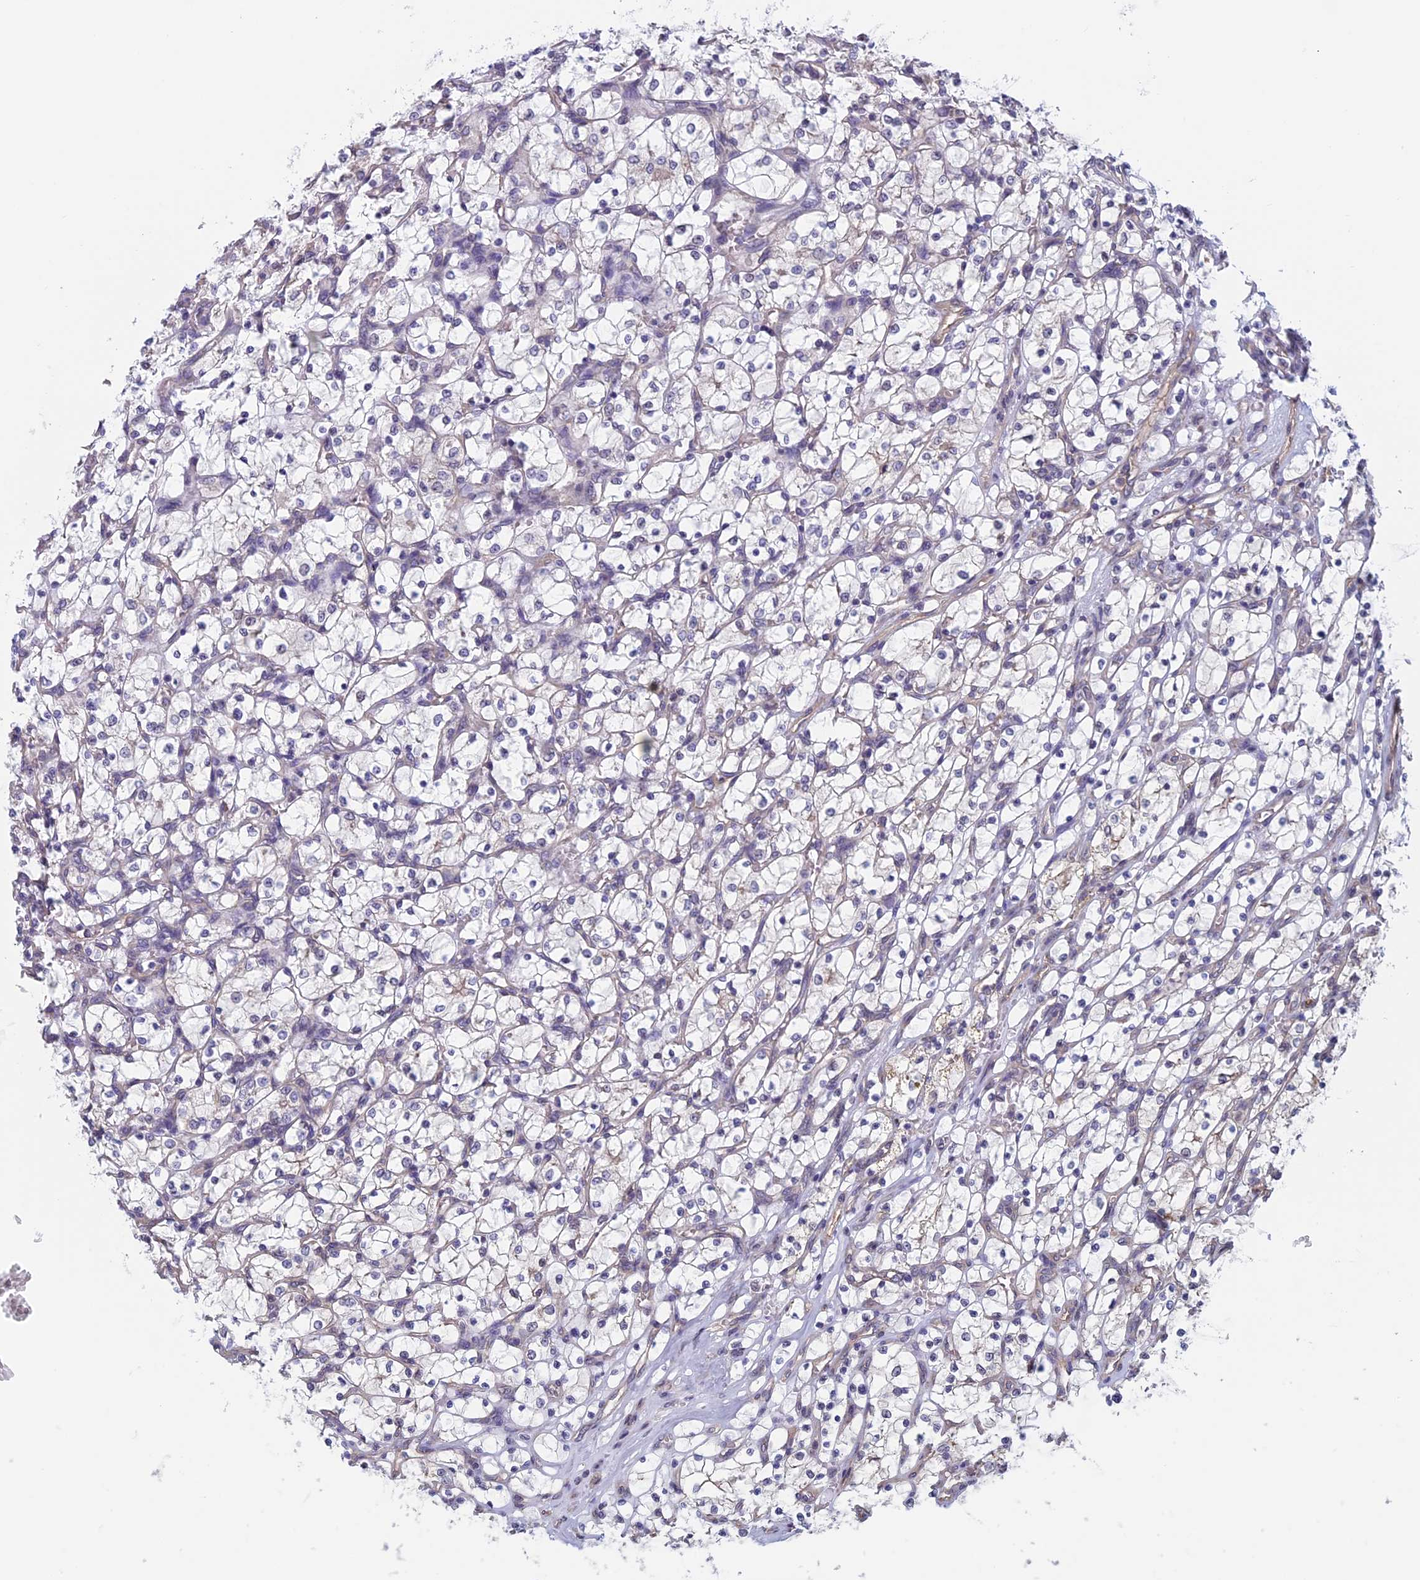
{"staining": {"intensity": "negative", "quantity": "none", "location": "none"}, "tissue": "renal cancer", "cell_type": "Tumor cells", "image_type": "cancer", "snomed": [{"axis": "morphology", "description": "Adenocarcinoma, NOS"}, {"axis": "topography", "description": "Kidney"}], "caption": "DAB (3,3'-diaminobenzidine) immunohistochemical staining of renal adenocarcinoma shows no significant expression in tumor cells.", "gene": "SLC1A6", "patient": {"sex": "female", "age": 69}}